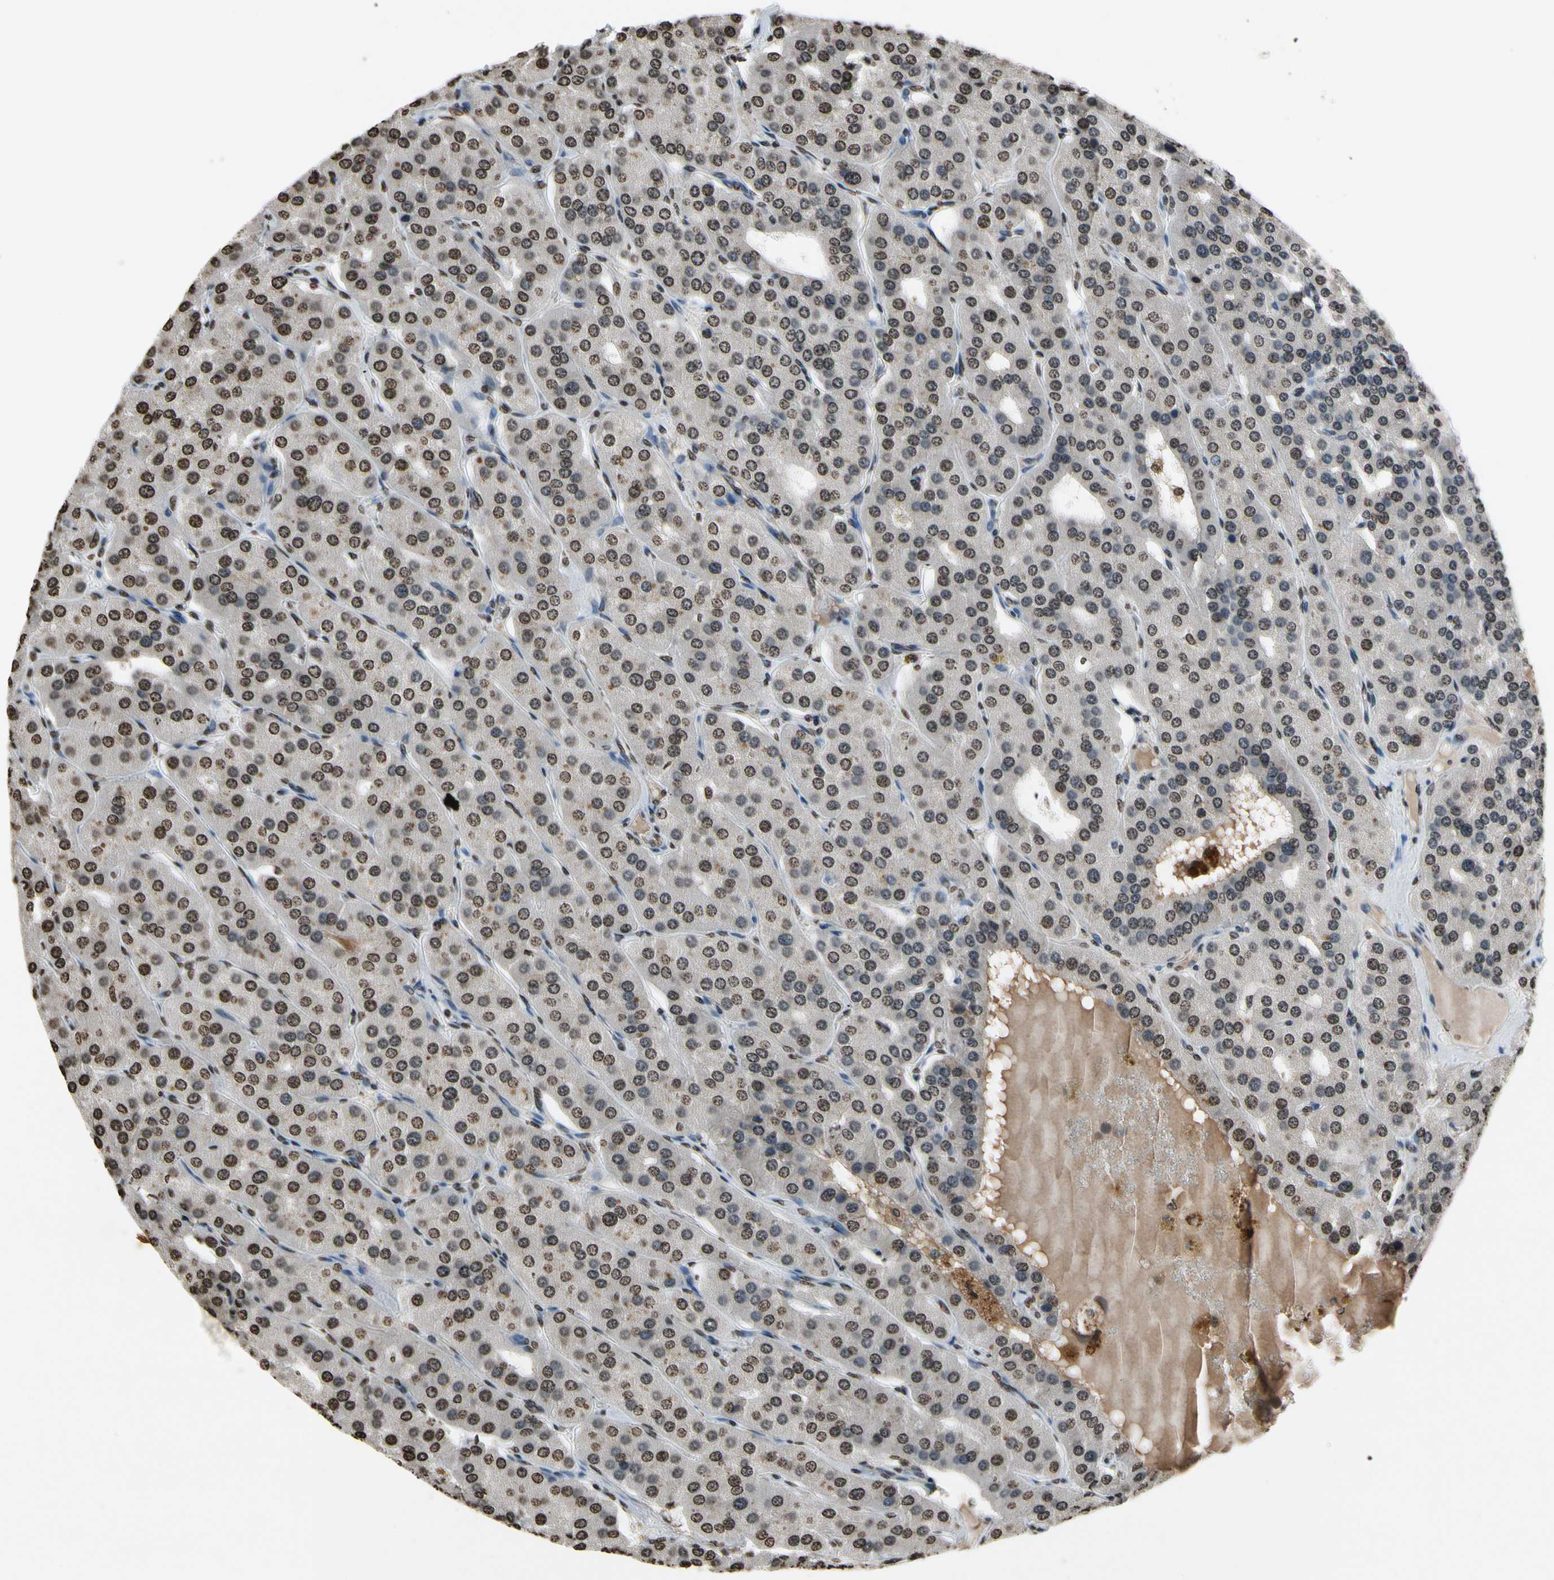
{"staining": {"intensity": "strong", "quantity": ">75%", "location": "nuclear"}, "tissue": "parathyroid gland", "cell_type": "Glandular cells", "image_type": "normal", "snomed": [{"axis": "morphology", "description": "Normal tissue, NOS"}, {"axis": "morphology", "description": "Adenoma, NOS"}, {"axis": "topography", "description": "Parathyroid gland"}], "caption": "Protein staining of benign parathyroid gland demonstrates strong nuclear positivity in approximately >75% of glandular cells.", "gene": "HIPK2", "patient": {"sex": "female", "age": 86}}